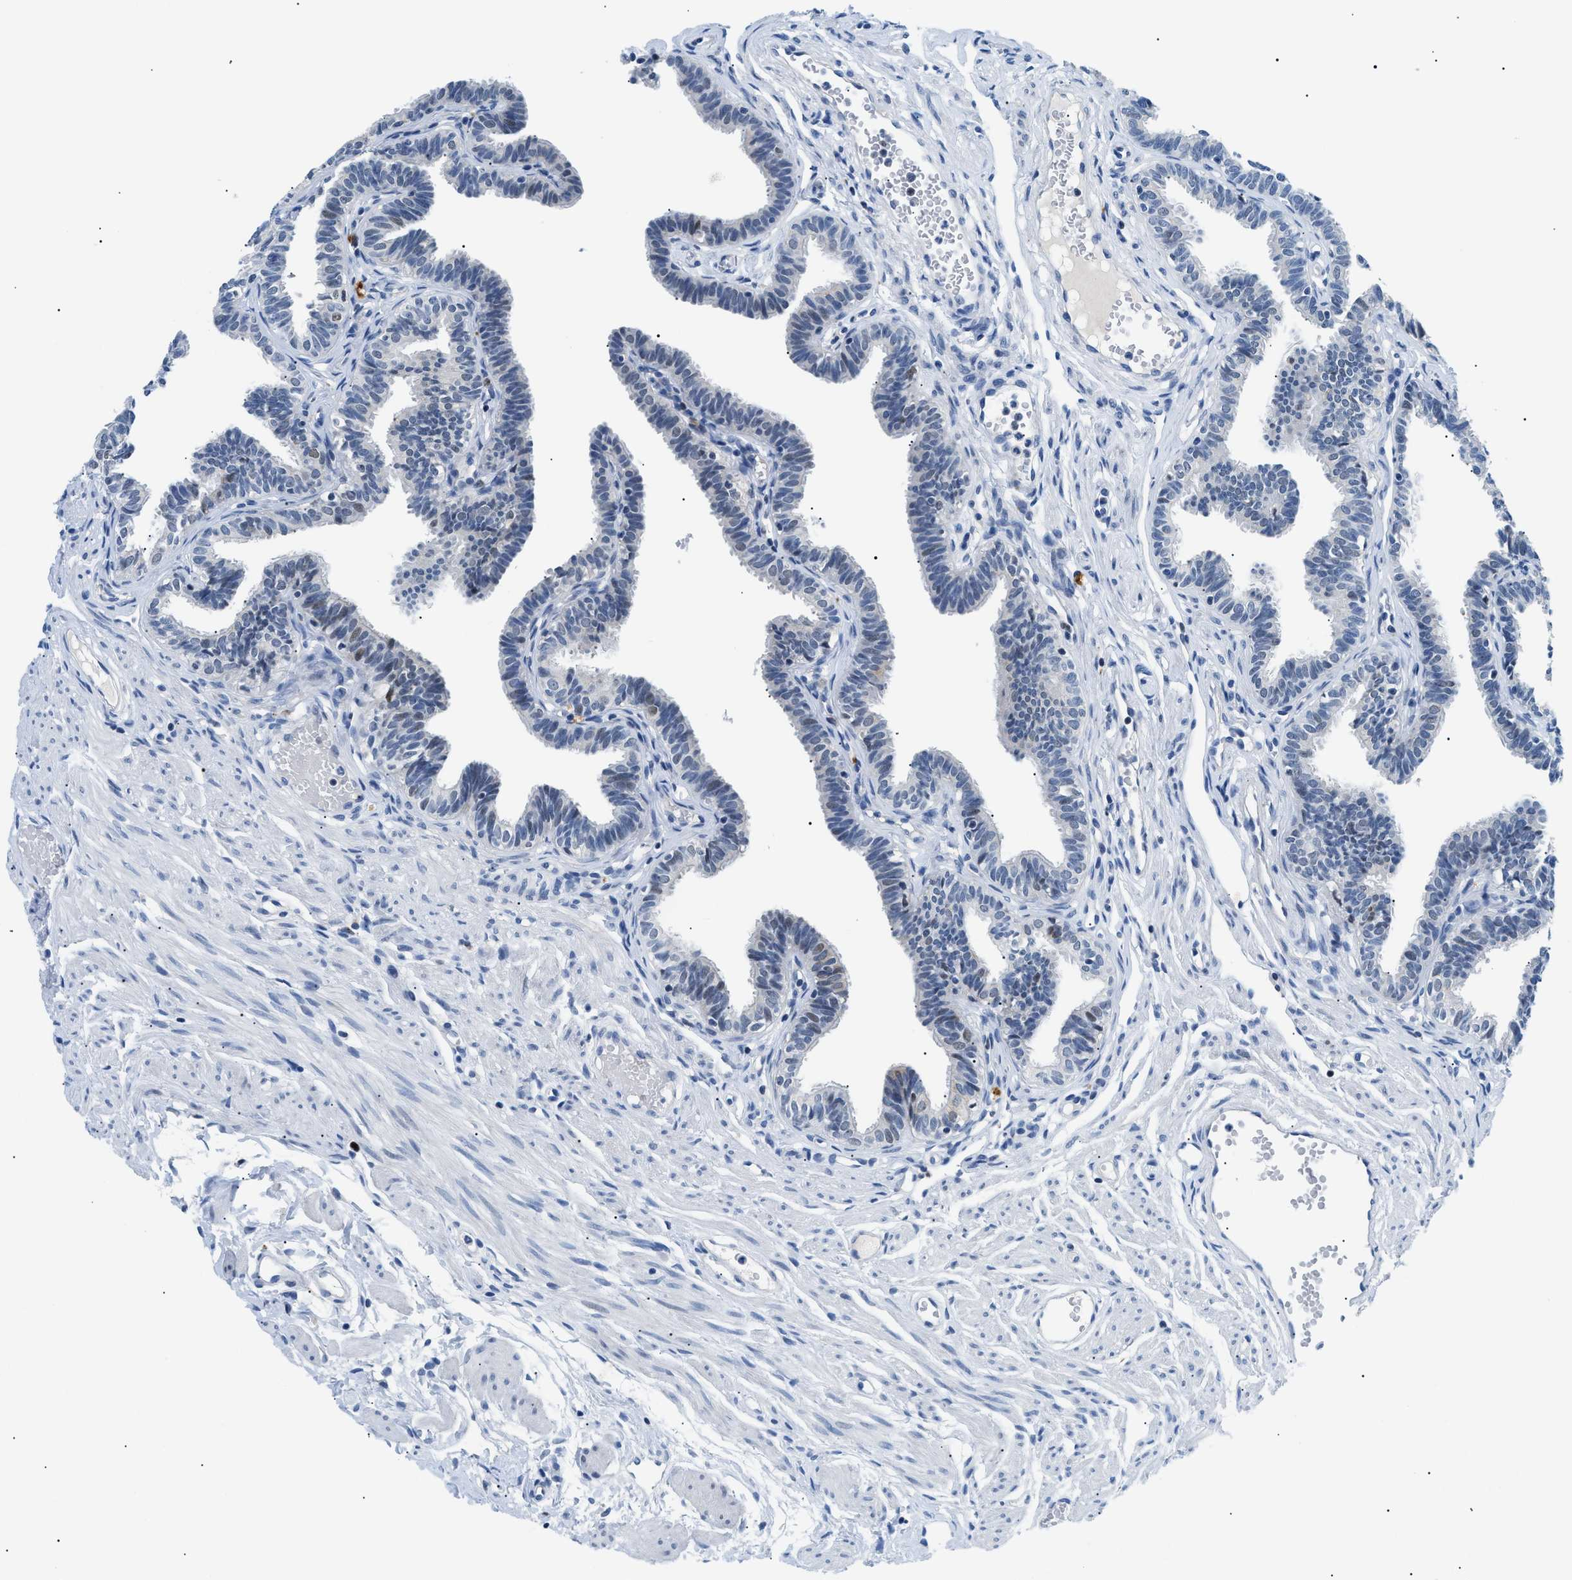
{"staining": {"intensity": "moderate", "quantity": "<25%", "location": "nuclear"}, "tissue": "fallopian tube", "cell_type": "Glandular cells", "image_type": "normal", "snomed": [{"axis": "morphology", "description": "Normal tissue, NOS"}, {"axis": "topography", "description": "Fallopian tube"}, {"axis": "topography", "description": "Ovary"}], "caption": "Protein expression by immunohistochemistry (IHC) exhibits moderate nuclear expression in approximately <25% of glandular cells in unremarkable fallopian tube. Using DAB (3,3'-diaminobenzidine) (brown) and hematoxylin (blue) stains, captured at high magnification using brightfield microscopy.", "gene": "SMARCC1", "patient": {"sex": "female", "age": 23}}